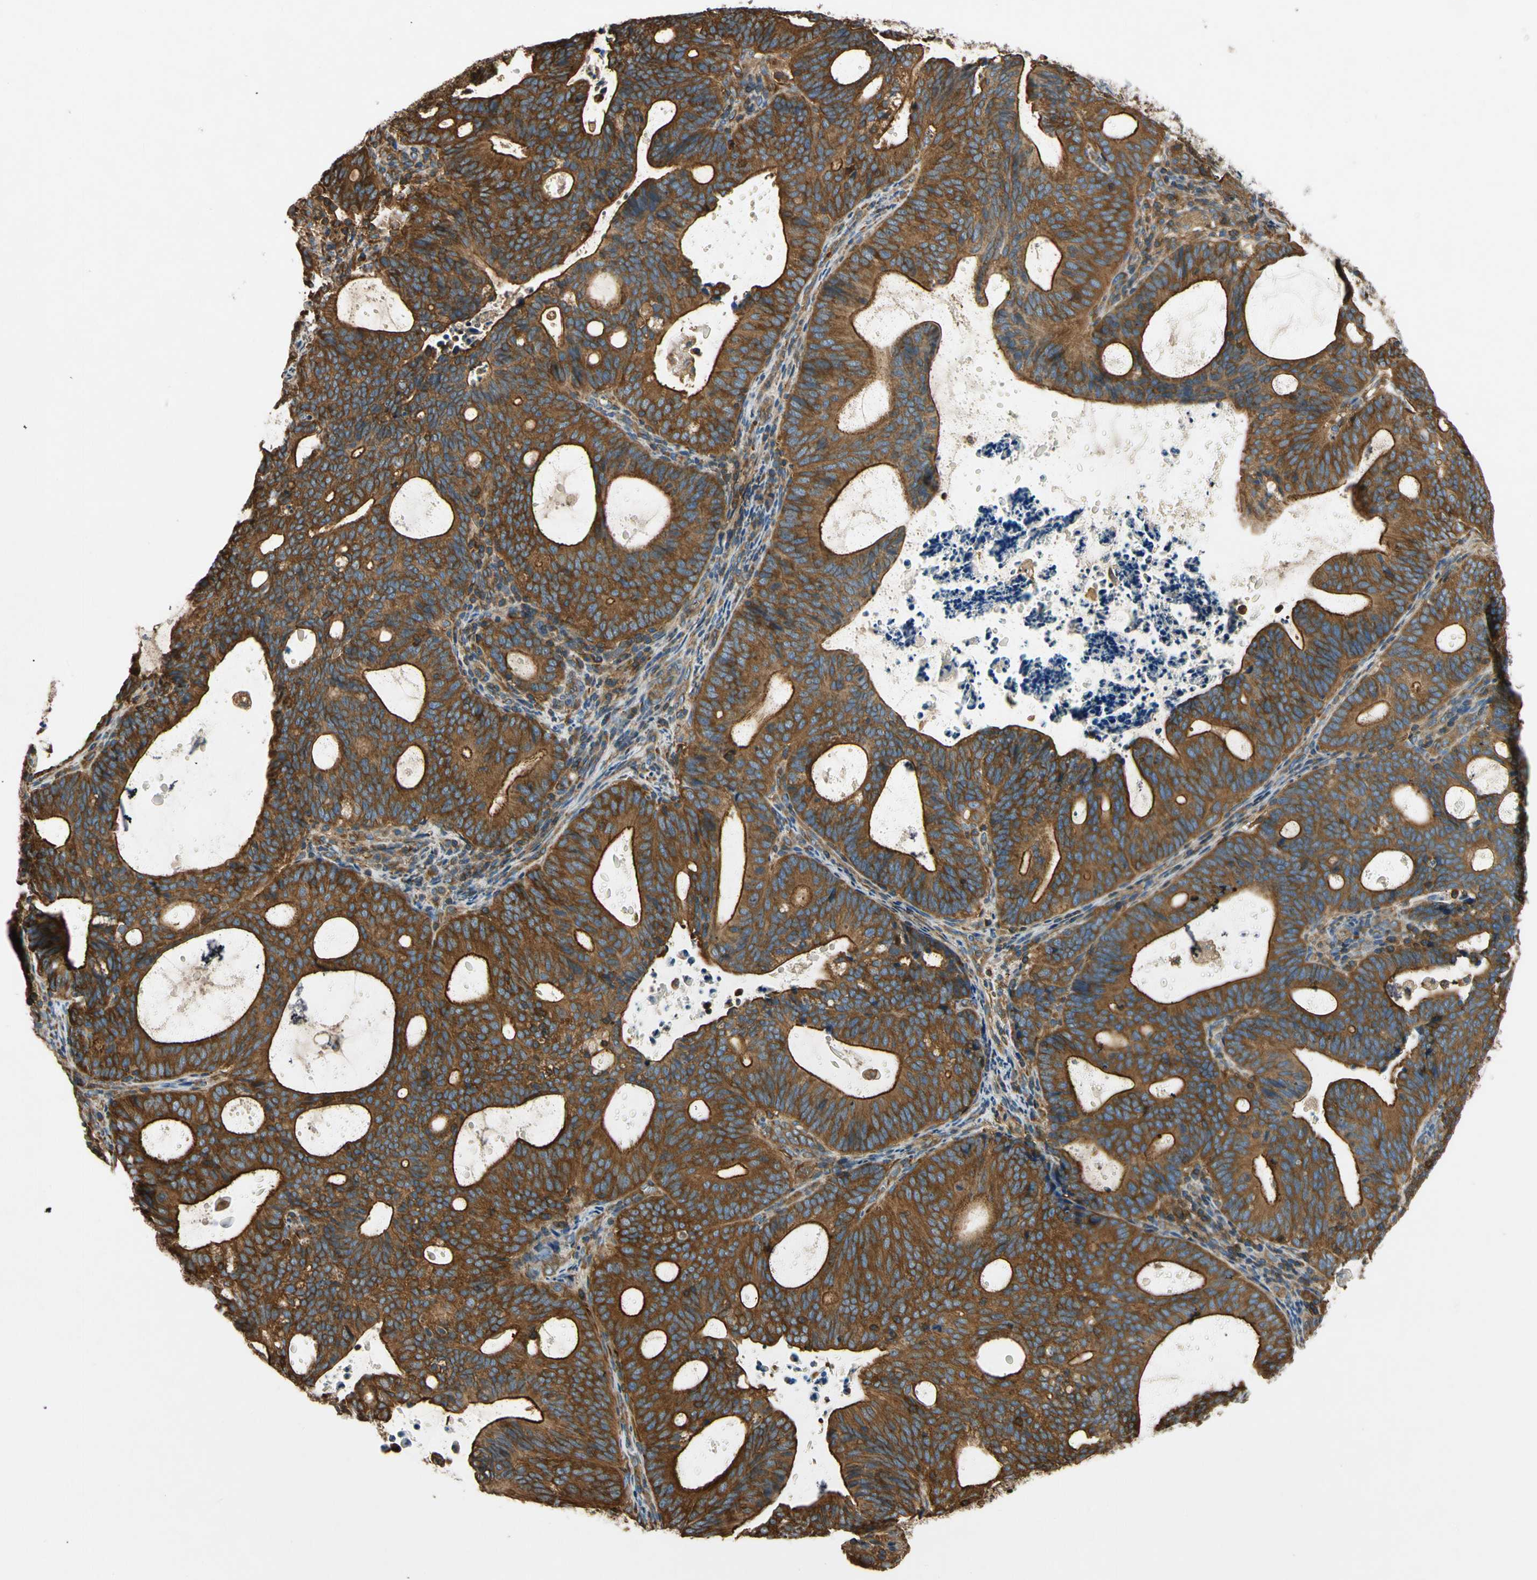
{"staining": {"intensity": "strong", "quantity": ">75%", "location": "cytoplasmic/membranous"}, "tissue": "endometrial cancer", "cell_type": "Tumor cells", "image_type": "cancer", "snomed": [{"axis": "morphology", "description": "Adenocarcinoma, NOS"}, {"axis": "topography", "description": "Uterus"}], "caption": "A high amount of strong cytoplasmic/membranous positivity is appreciated in approximately >75% of tumor cells in adenocarcinoma (endometrial) tissue.", "gene": "TCP11L1", "patient": {"sex": "female", "age": 83}}